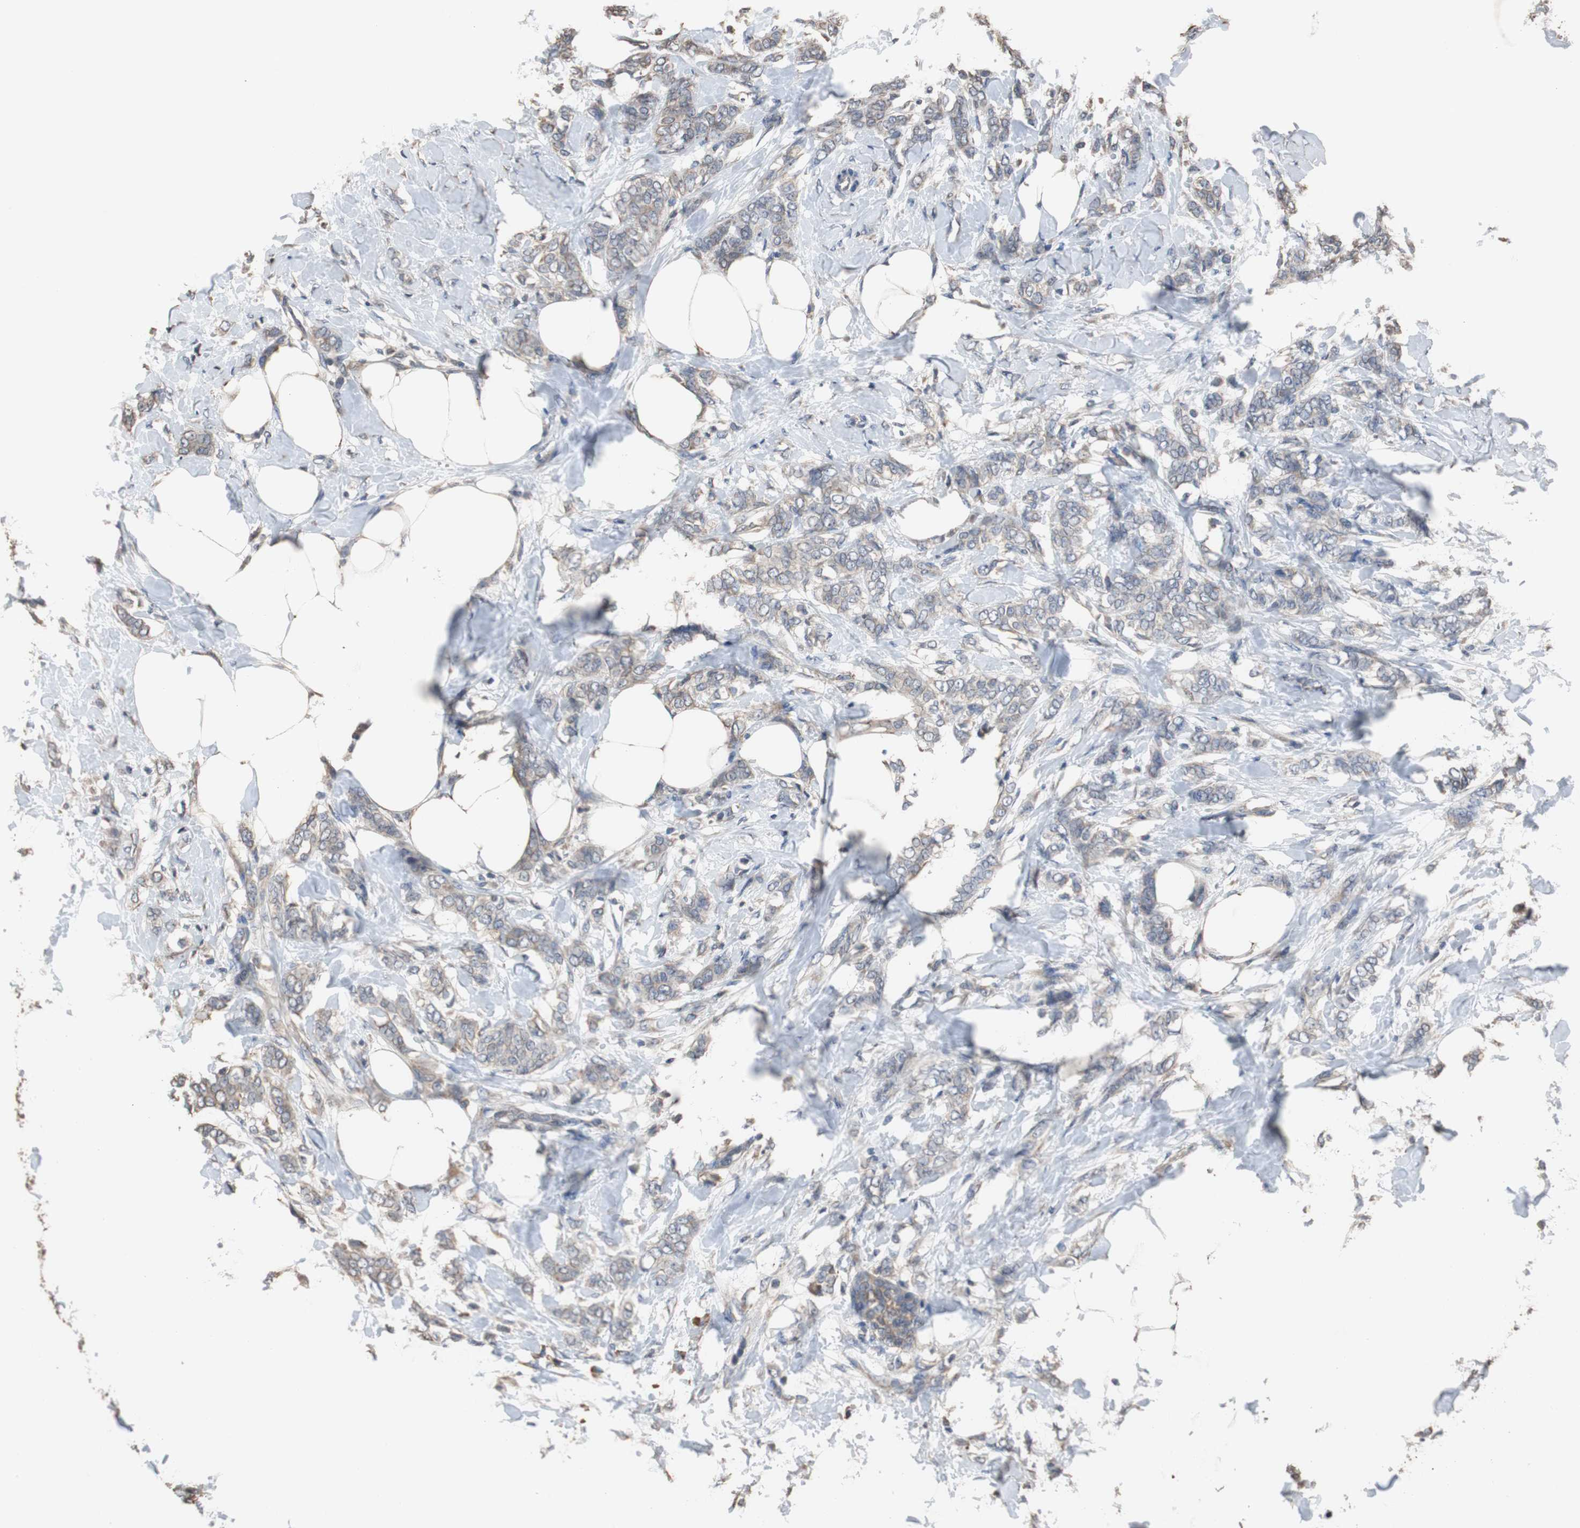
{"staining": {"intensity": "weak", "quantity": "25%-75%", "location": "cytoplasmic/membranous"}, "tissue": "breast cancer", "cell_type": "Tumor cells", "image_type": "cancer", "snomed": [{"axis": "morphology", "description": "Lobular carcinoma, in situ"}, {"axis": "morphology", "description": "Lobular carcinoma"}, {"axis": "topography", "description": "Breast"}], "caption": "This is a histology image of immunohistochemistry (IHC) staining of breast cancer (lobular carcinoma in situ), which shows weak expression in the cytoplasmic/membranous of tumor cells.", "gene": "SCIMP", "patient": {"sex": "female", "age": 41}}